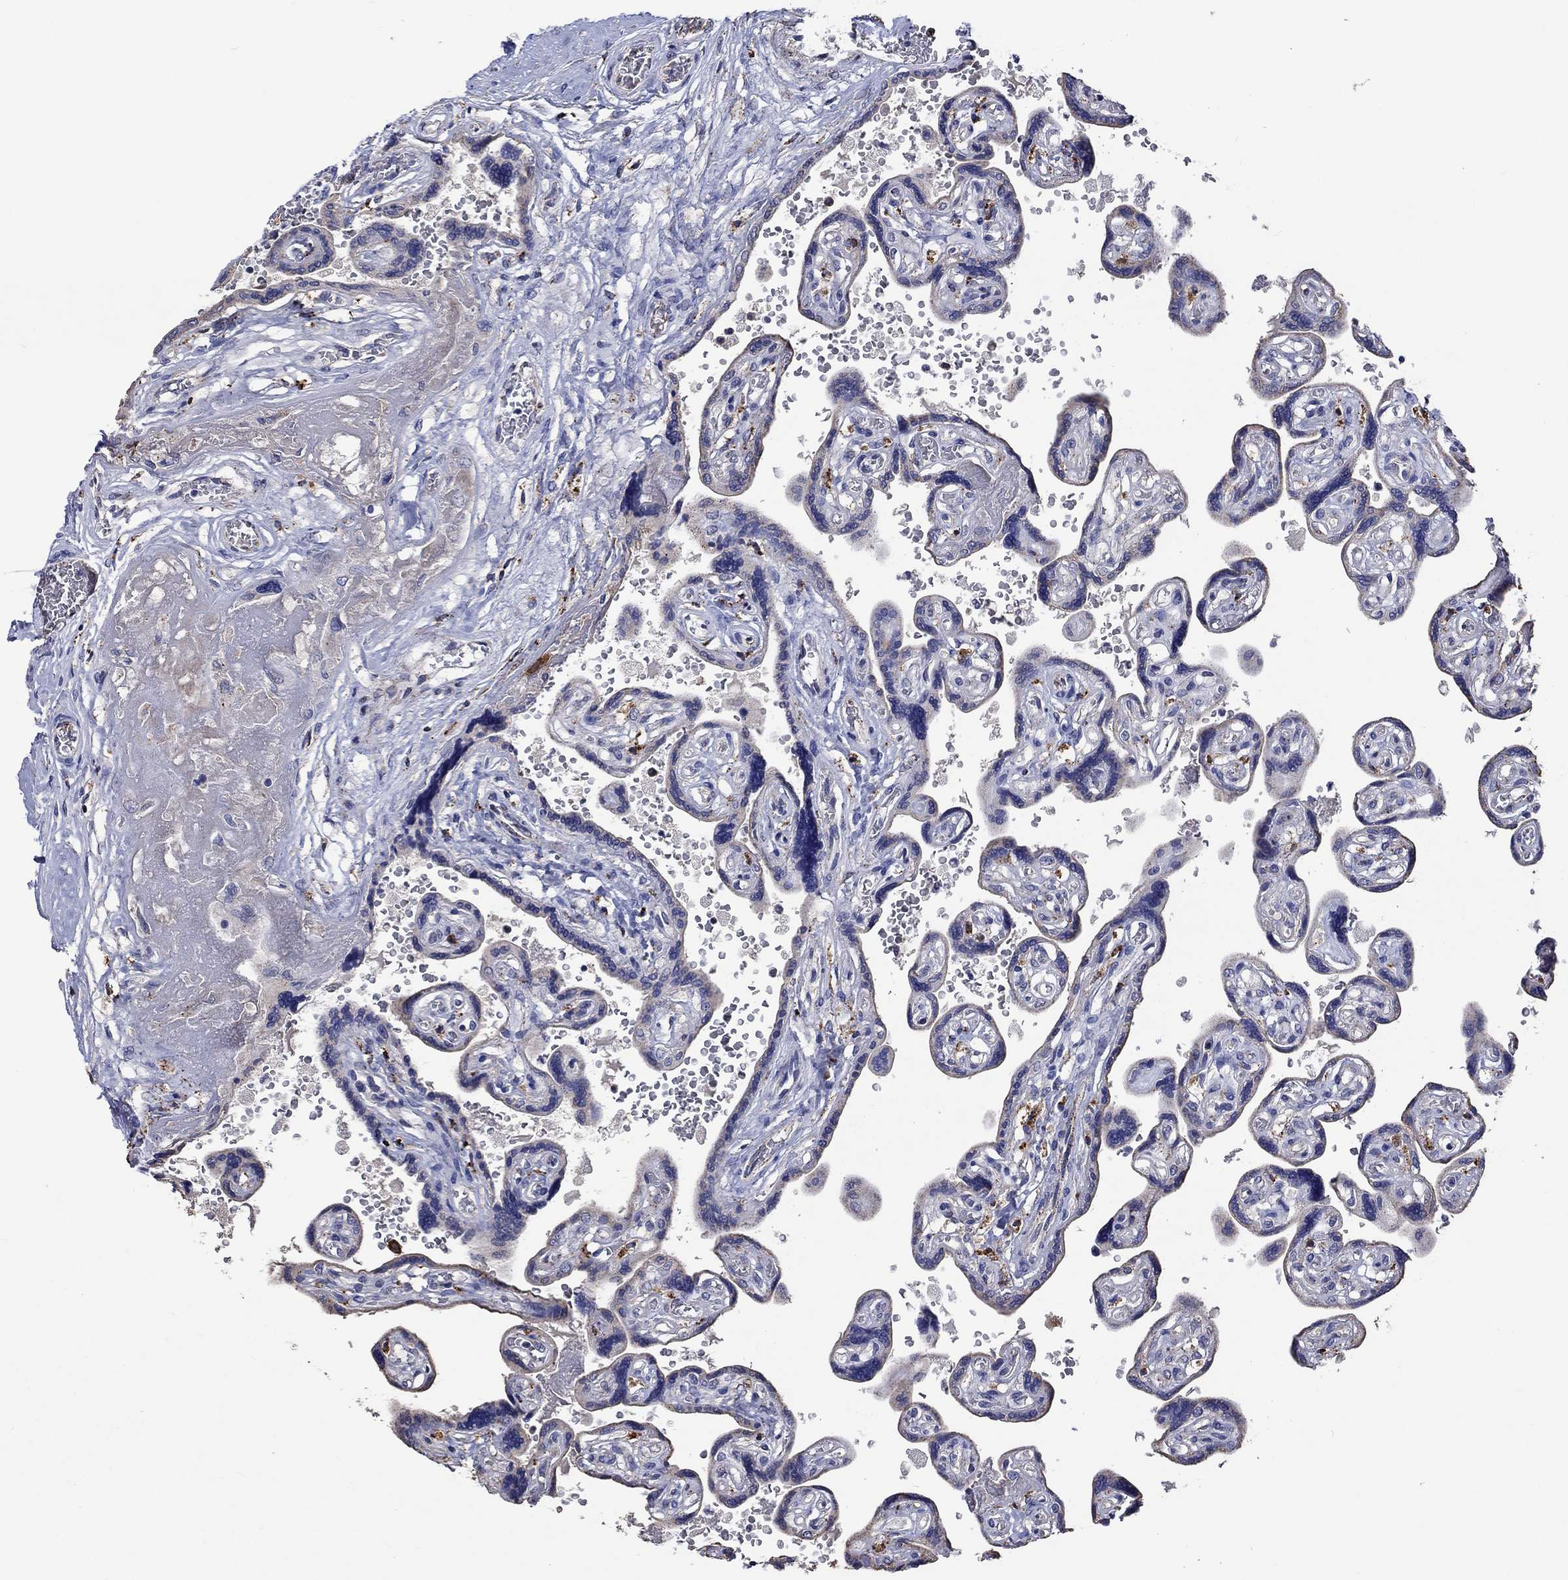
{"staining": {"intensity": "moderate", "quantity": "25%-75%", "location": "cytoplasmic/membranous"}, "tissue": "placenta", "cell_type": "Decidual cells", "image_type": "normal", "snomed": [{"axis": "morphology", "description": "Normal tissue, NOS"}, {"axis": "topography", "description": "Placenta"}], "caption": "Moderate cytoplasmic/membranous expression is seen in approximately 25%-75% of decidual cells in unremarkable placenta. (DAB (3,3'-diaminobenzidine) IHC, brown staining for protein, blue staining for nuclei).", "gene": "CTSB", "patient": {"sex": "female", "age": 32}}